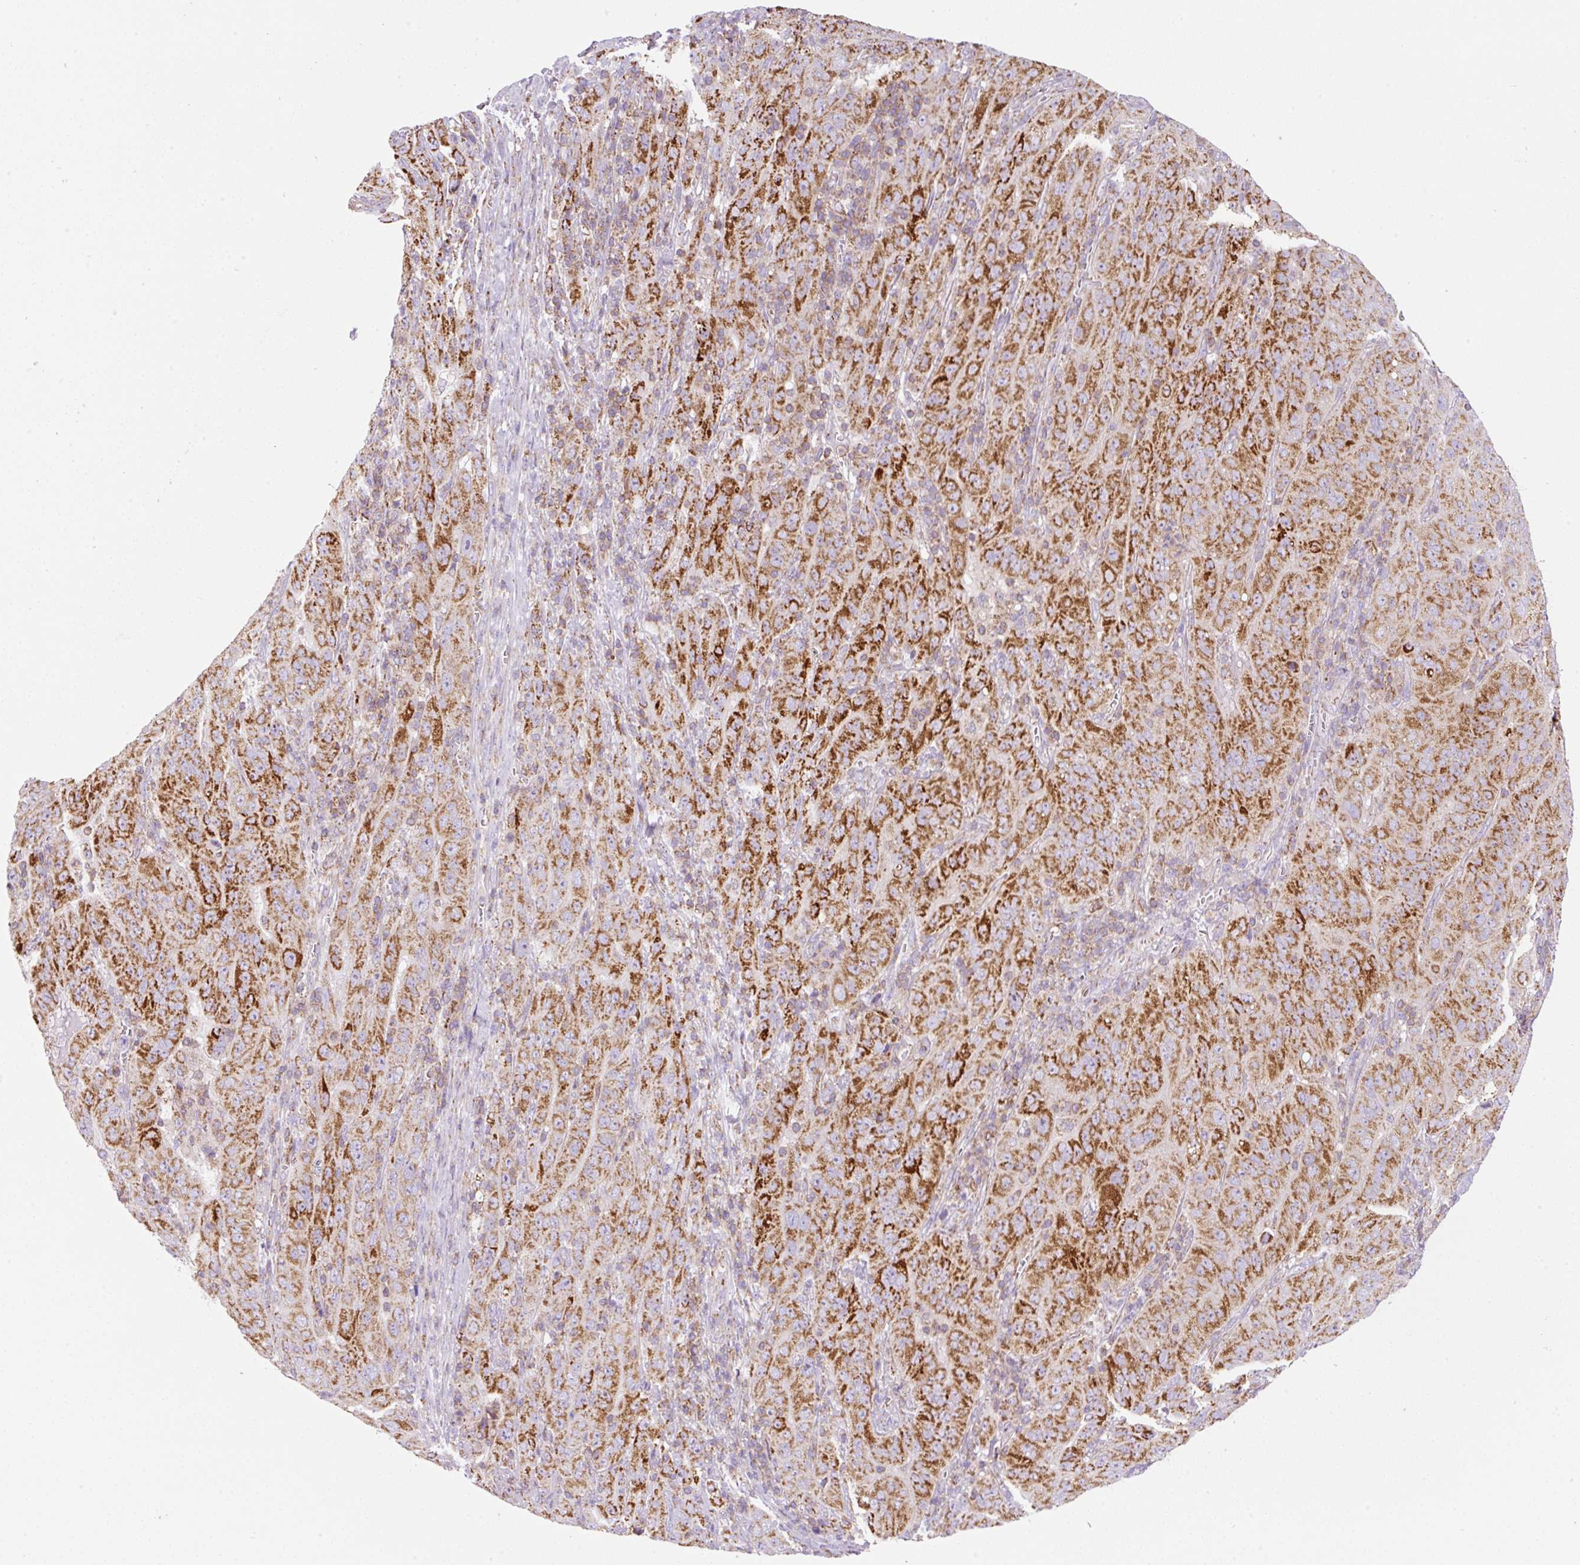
{"staining": {"intensity": "strong", "quantity": ">75%", "location": "cytoplasmic/membranous"}, "tissue": "pancreatic cancer", "cell_type": "Tumor cells", "image_type": "cancer", "snomed": [{"axis": "morphology", "description": "Adenocarcinoma, NOS"}, {"axis": "topography", "description": "Pancreas"}], "caption": "Protein analysis of pancreatic cancer (adenocarcinoma) tissue demonstrates strong cytoplasmic/membranous staining in approximately >75% of tumor cells.", "gene": "NF1", "patient": {"sex": "male", "age": 63}}